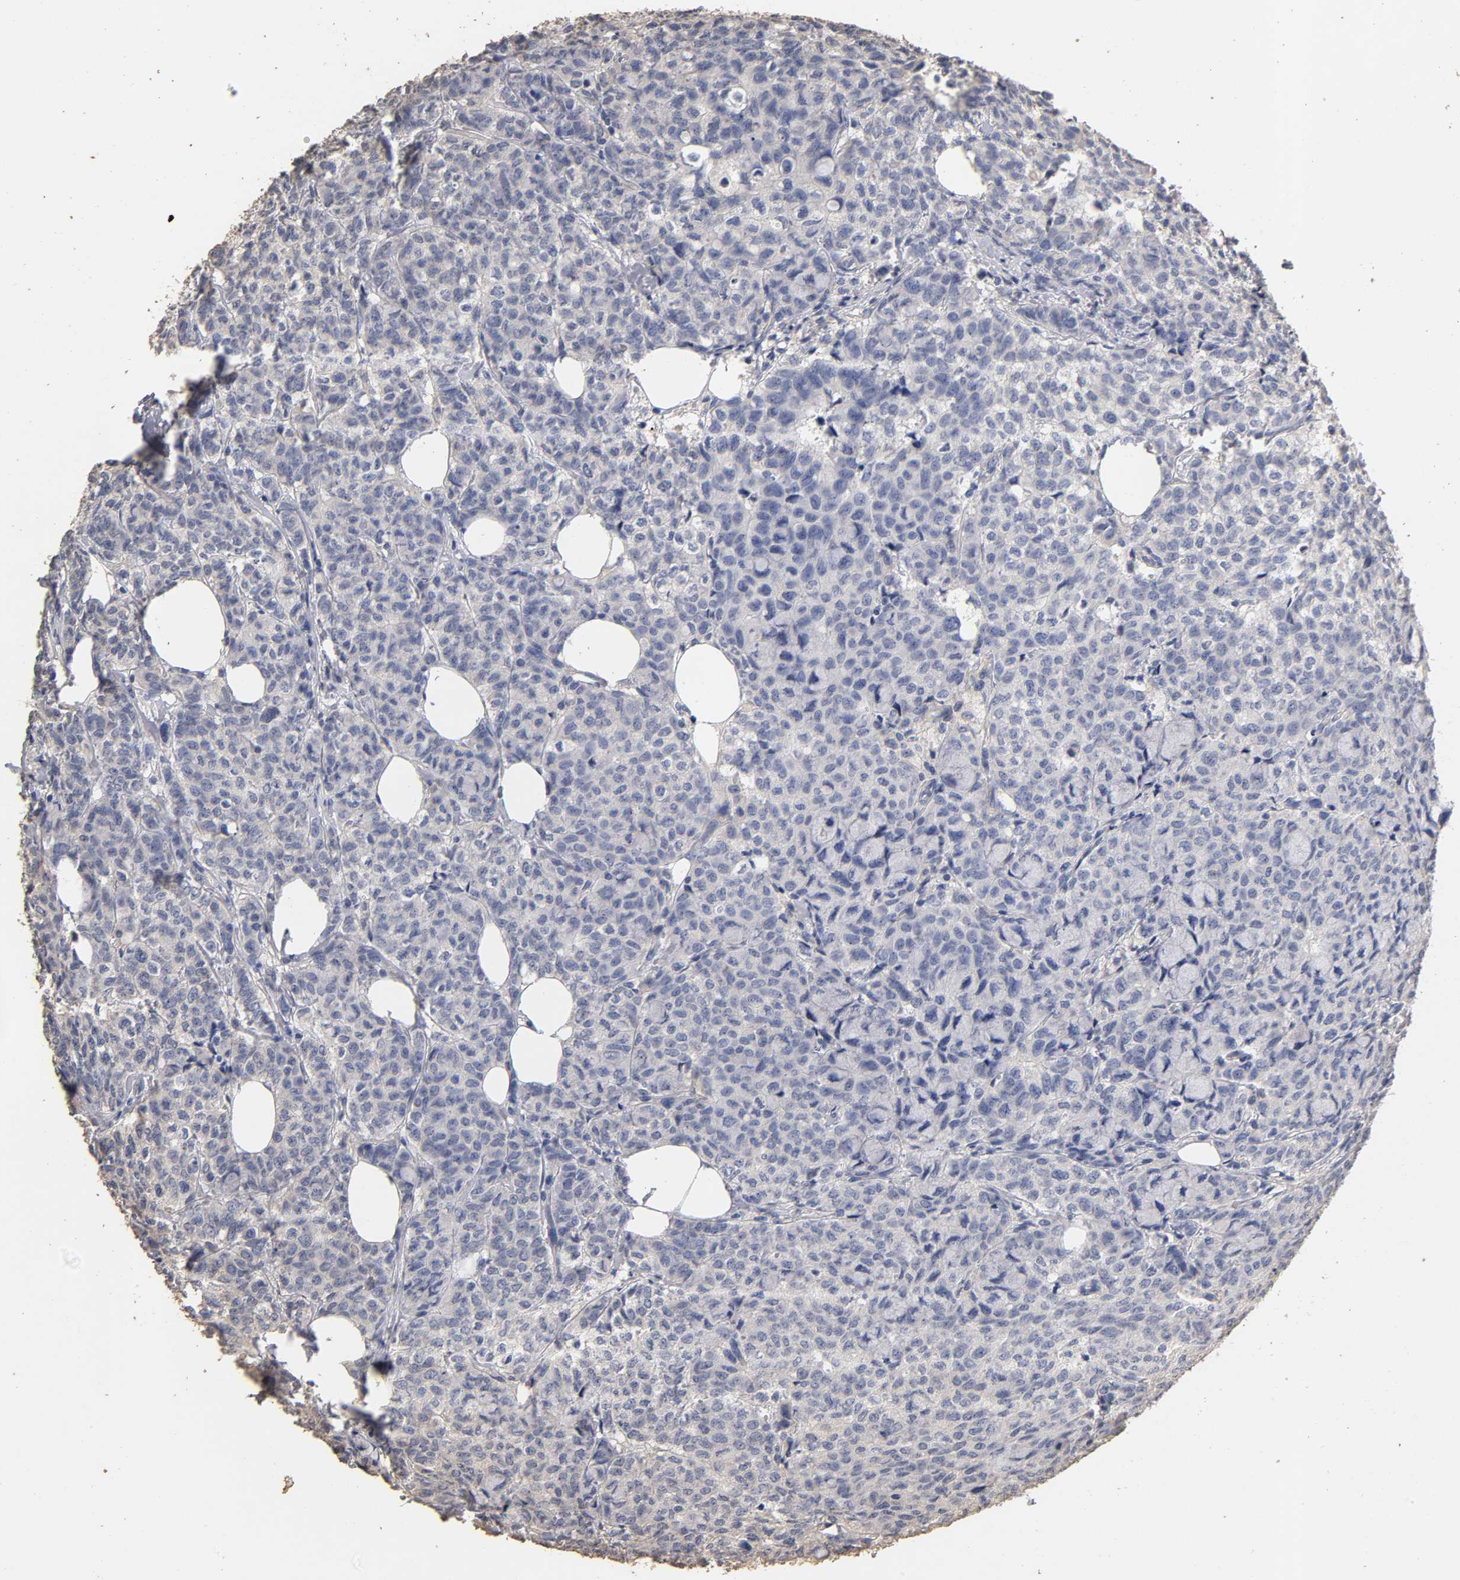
{"staining": {"intensity": "negative", "quantity": "none", "location": "none"}, "tissue": "breast cancer", "cell_type": "Tumor cells", "image_type": "cancer", "snomed": [{"axis": "morphology", "description": "Lobular carcinoma"}, {"axis": "topography", "description": "Breast"}], "caption": "Immunohistochemical staining of breast cancer (lobular carcinoma) displays no significant expression in tumor cells.", "gene": "VSIG4", "patient": {"sex": "female", "age": 60}}